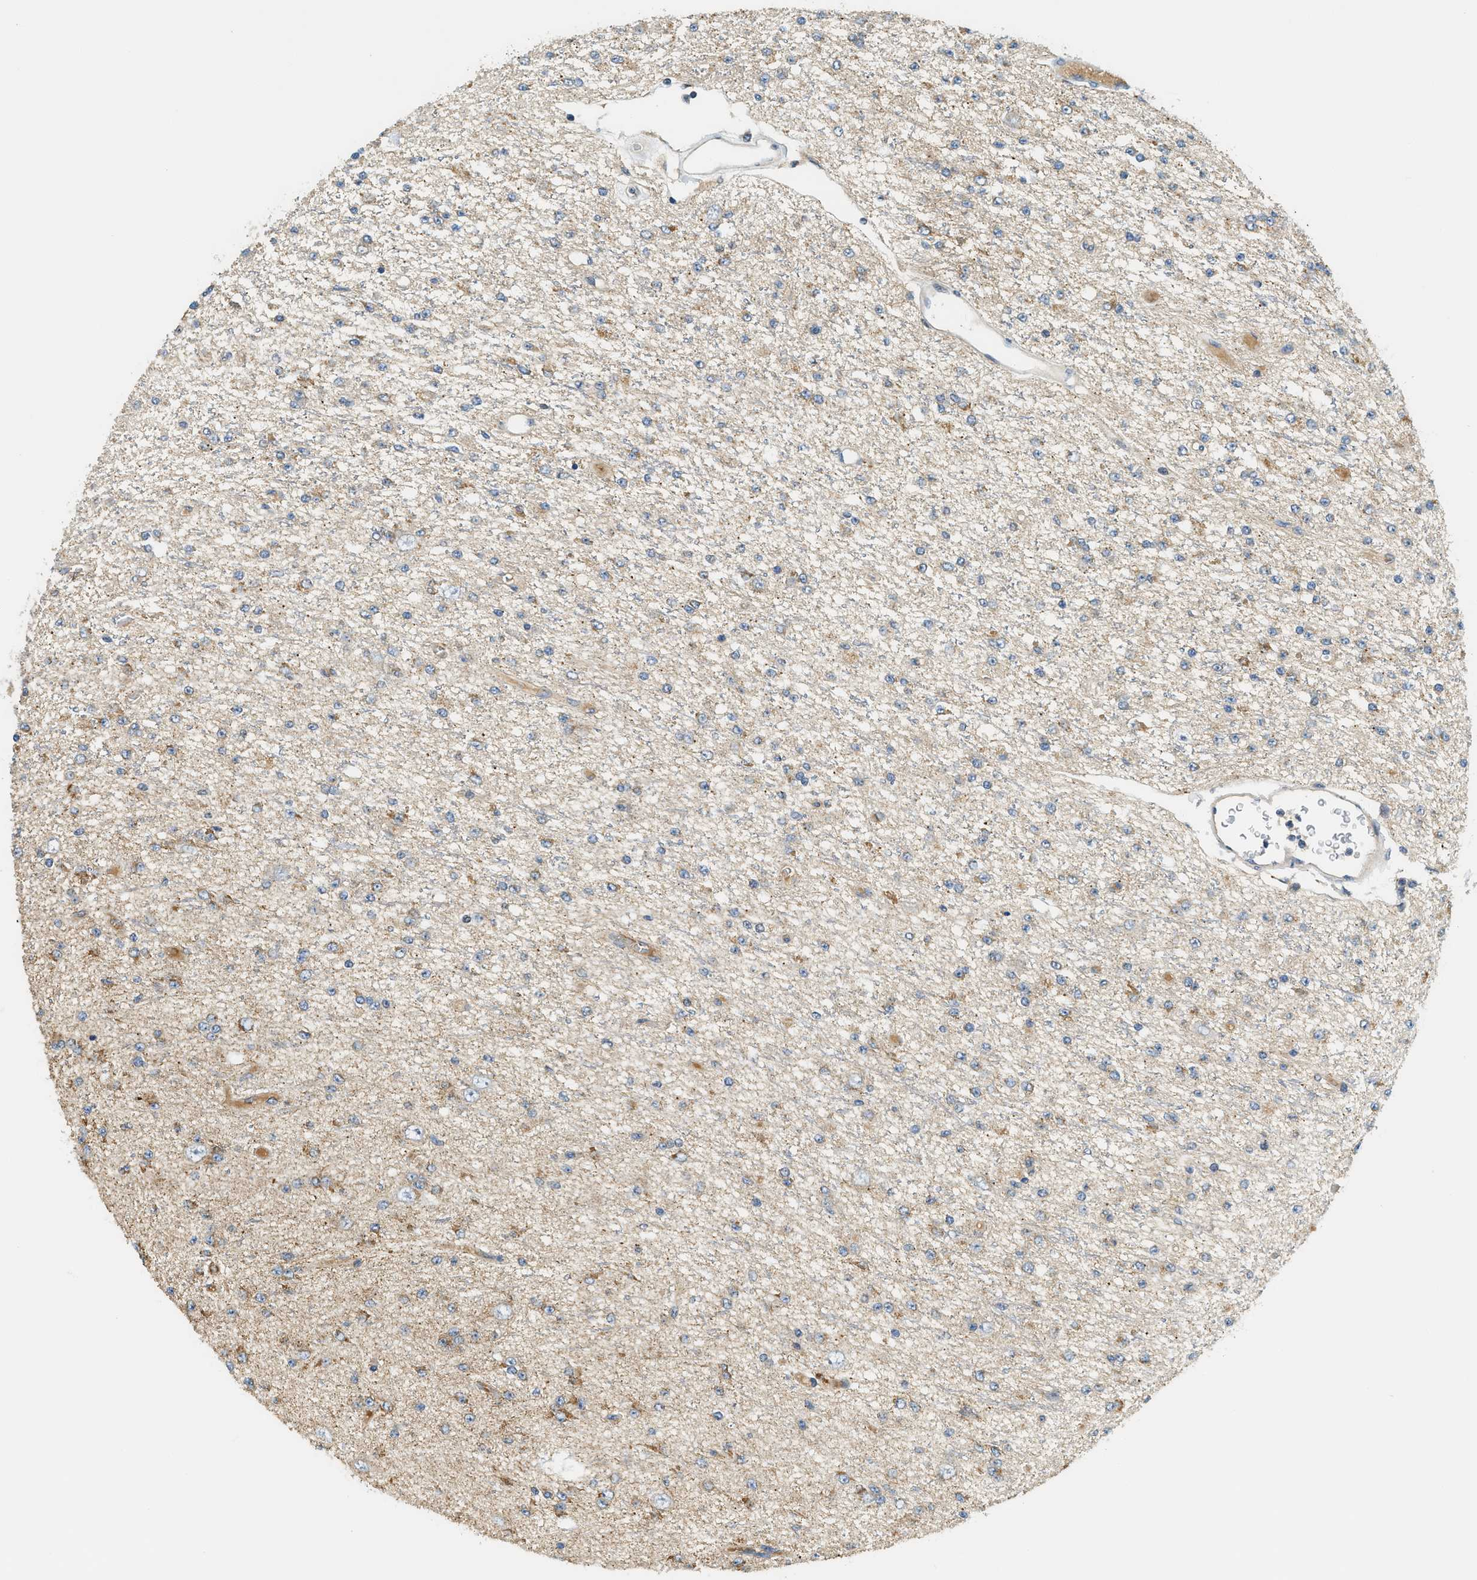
{"staining": {"intensity": "weak", "quantity": "25%-75%", "location": "cytoplasmic/membranous"}, "tissue": "glioma", "cell_type": "Tumor cells", "image_type": "cancer", "snomed": [{"axis": "morphology", "description": "Glioma, malignant, Low grade"}, {"axis": "topography", "description": "Brain"}], "caption": "This image displays immunohistochemistry staining of malignant glioma (low-grade), with low weak cytoplasmic/membranous staining in about 25%-75% of tumor cells.", "gene": "KCNK1", "patient": {"sex": "male", "age": 38}}